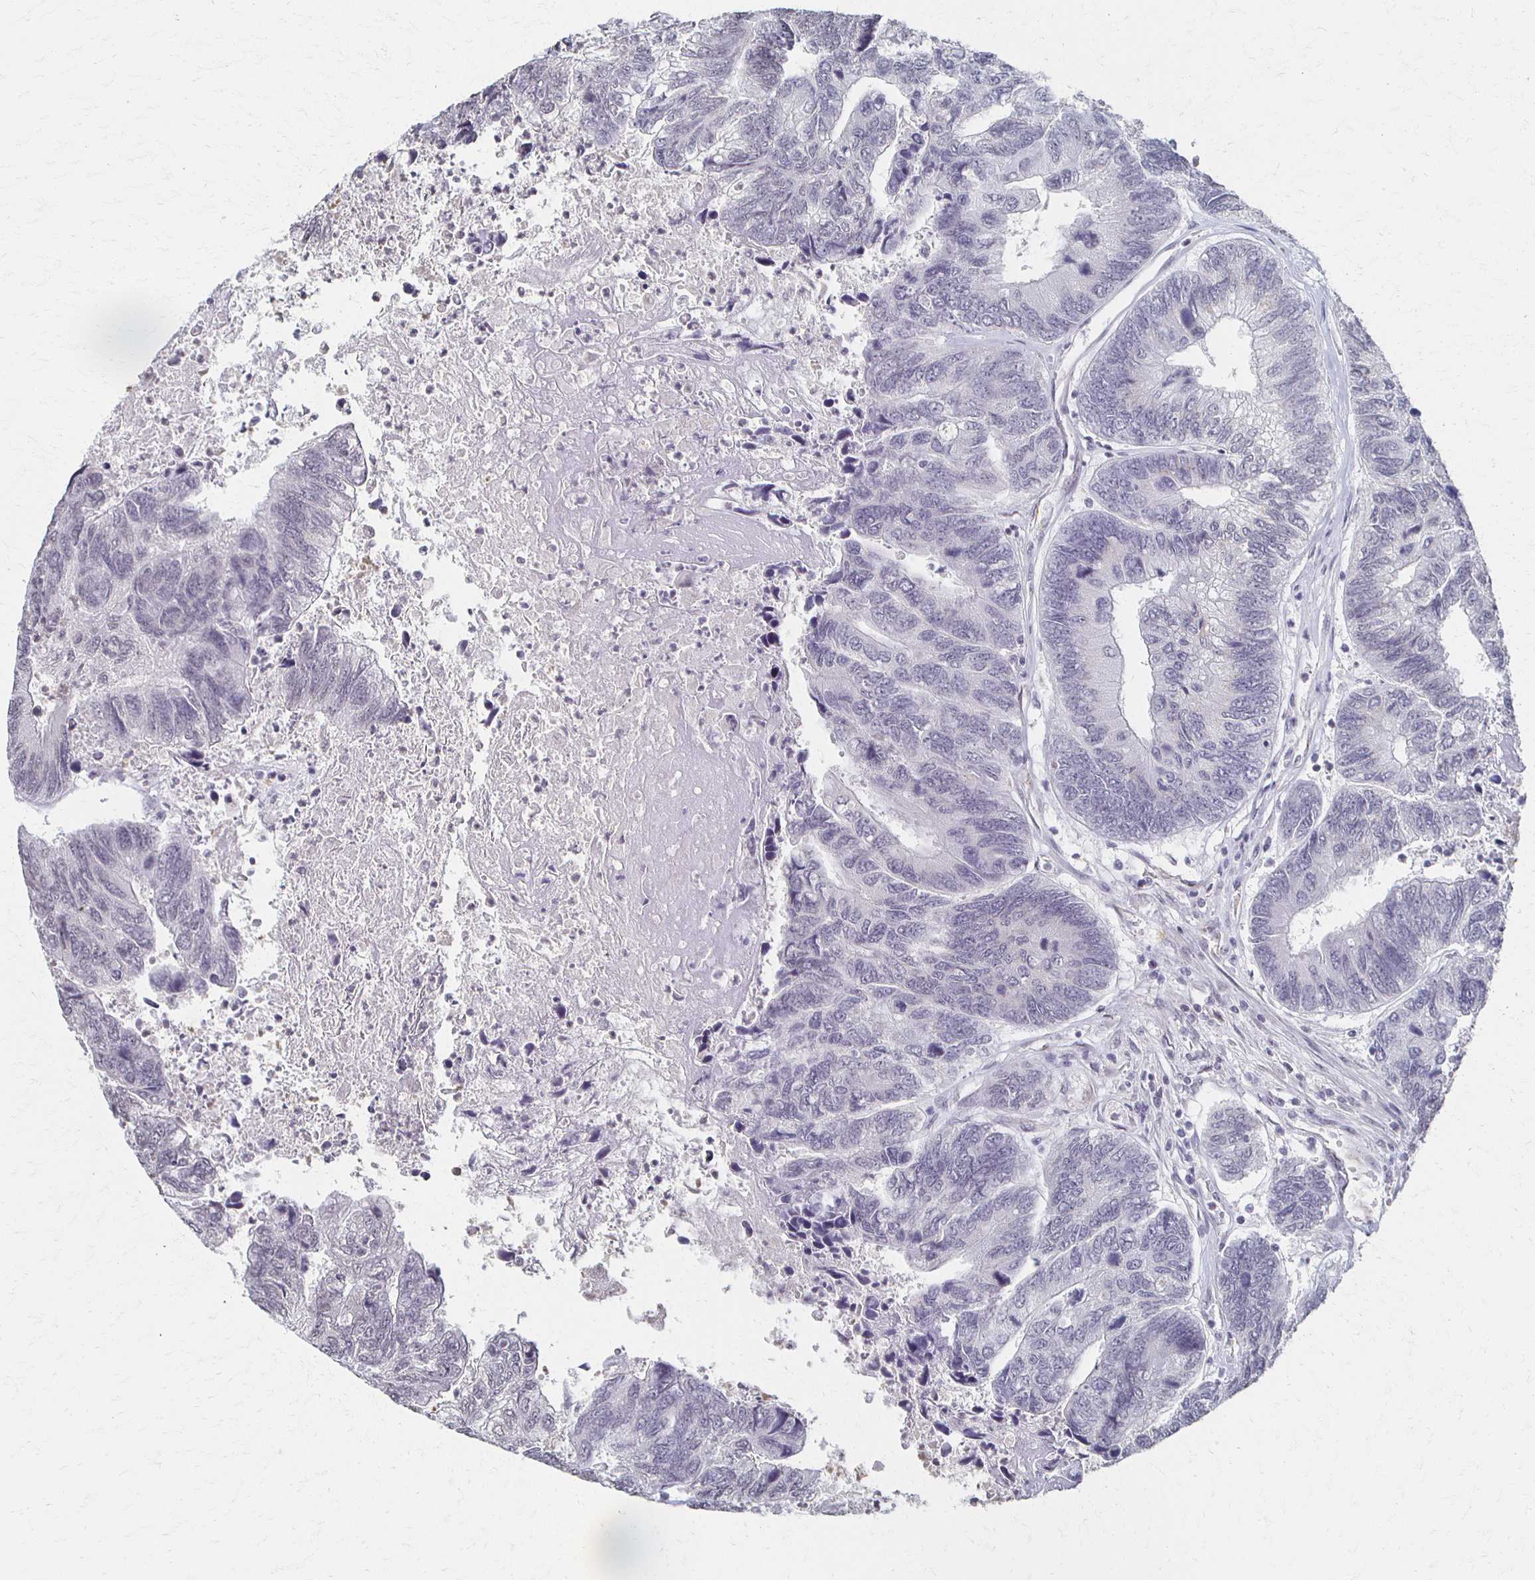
{"staining": {"intensity": "negative", "quantity": "none", "location": "none"}, "tissue": "colorectal cancer", "cell_type": "Tumor cells", "image_type": "cancer", "snomed": [{"axis": "morphology", "description": "Adenocarcinoma, NOS"}, {"axis": "topography", "description": "Colon"}], "caption": "Human colorectal cancer (adenocarcinoma) stained for a protein using IHC demonstrates no staining in tumor cells.", "gene": "DAB1", "patient": {"sex": "female", "age": 67}}